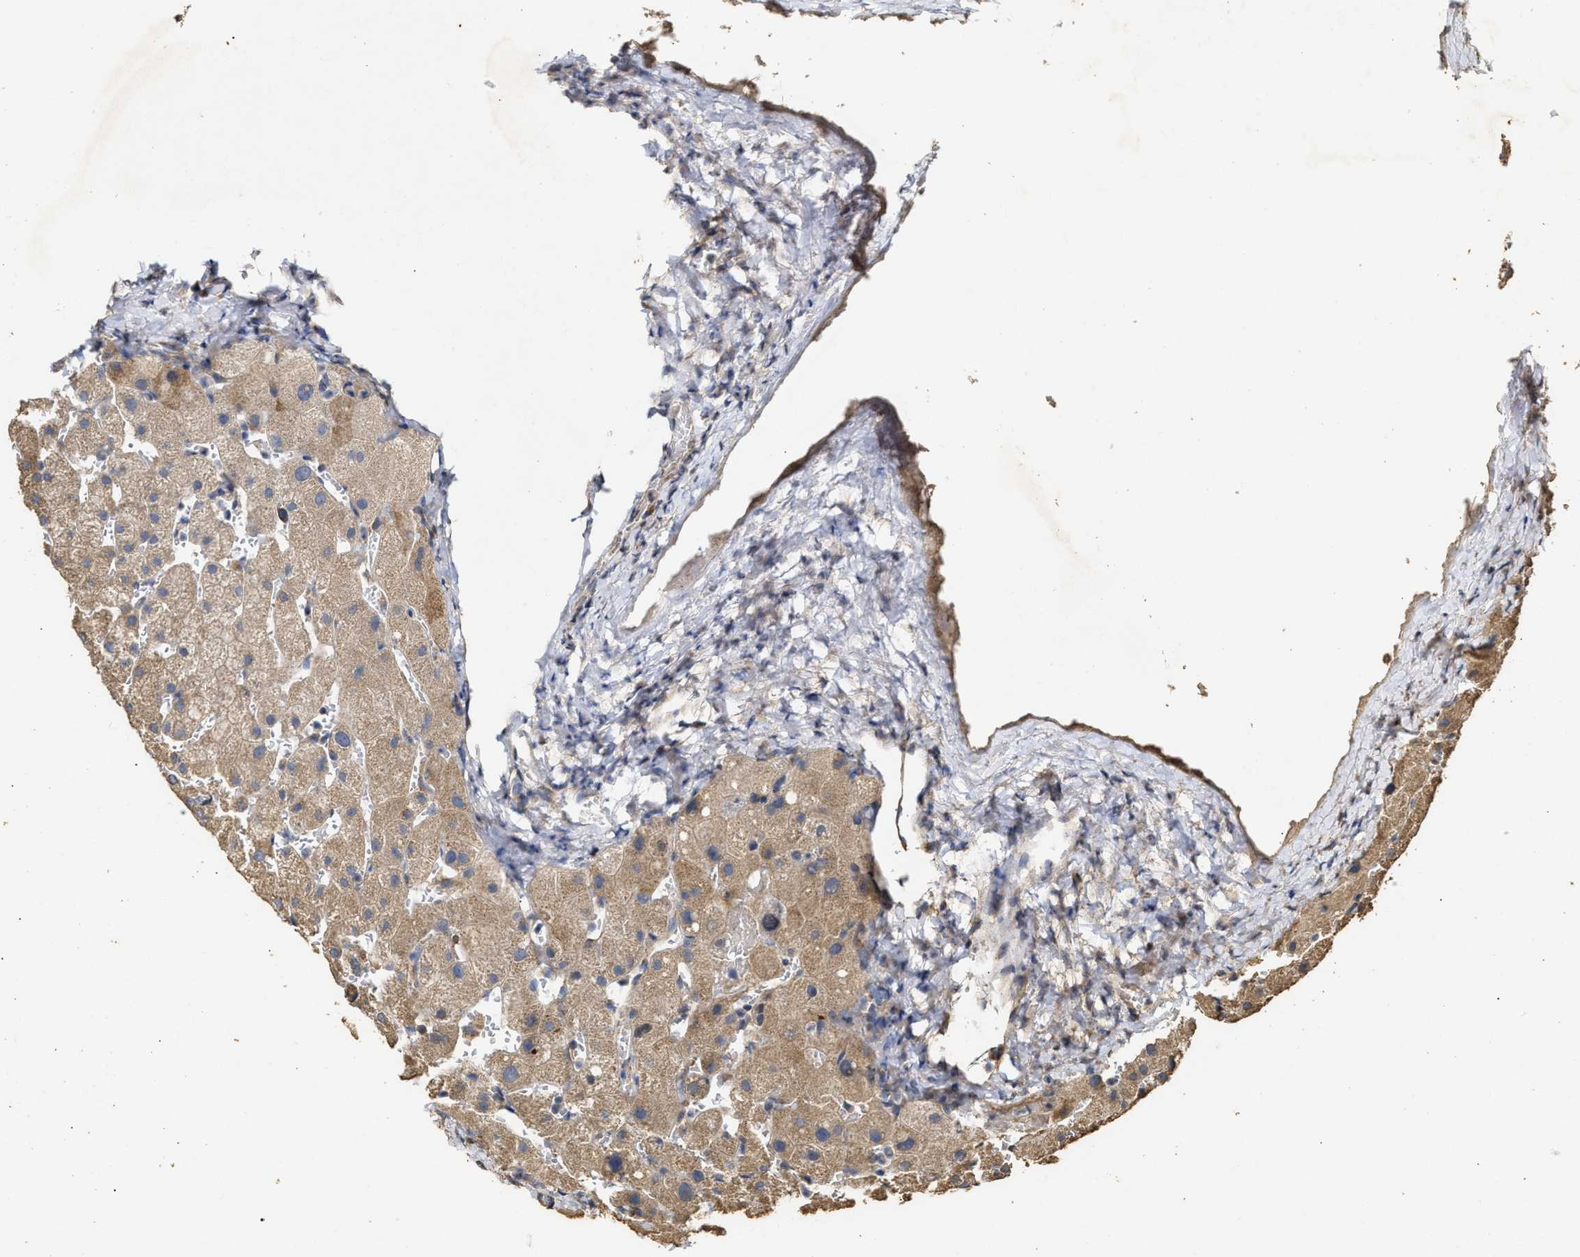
{"staining": {"intensity": "weak", "quantity": ">75%", "location": "cytoplasmic/membranous"}, "tissue": "liver", "cell_type": "Cholangiocytes", "image_type": "normal", "snomed": [{"axis": "morphology", "description": "Normal tissue, NOS"}, {"axis": "topography", "description": "Liver"}], "caption": "Cholangiocytes show low levels of weak cytoplasmic/membranous staining in about >75% of cells in unremarkable liver.", "gene": "NAV1", "patient": {"sex": "female", "age": 63}}